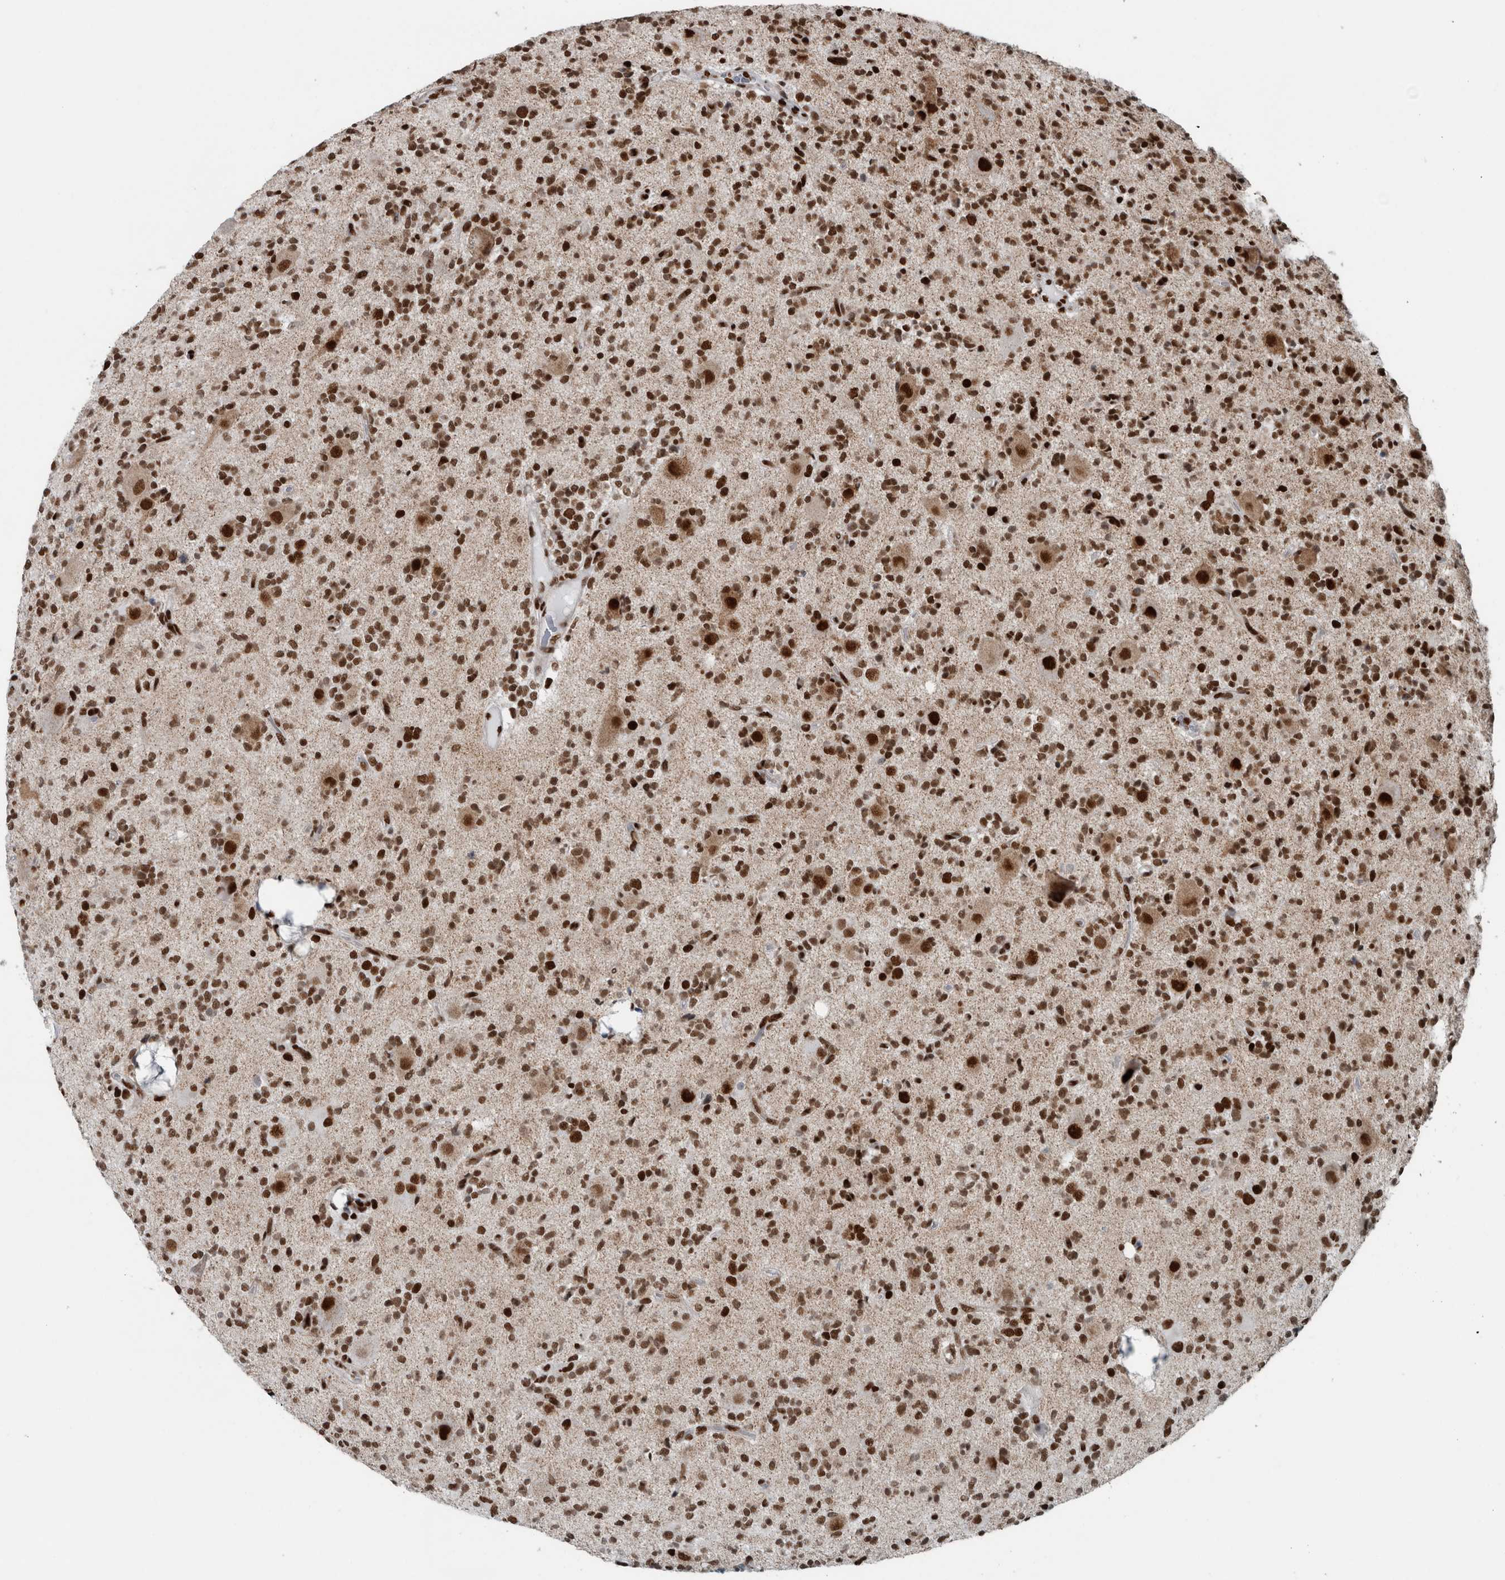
{"staining": {"intensity": "strong", "quantity": ">75%", "location": "nuclear"}, "tissue": "glioma", "cell_type": "Tumor cells", "image_type": "cancer", "snomed": [{"axis": "morphology", "description": "Glioma, malignant, High grade"}, {"axis": "topography", "description": "Brain"}], "caption": "High-grade glioma (malignant) stained for a protein exhibits strong nuclear positivity in tumor cells. (brown staining indicates protein expression, while blue staining denotes nuclei).", "gene": "DNMT3A", "patient": {"sex": "male", "age": 34}}